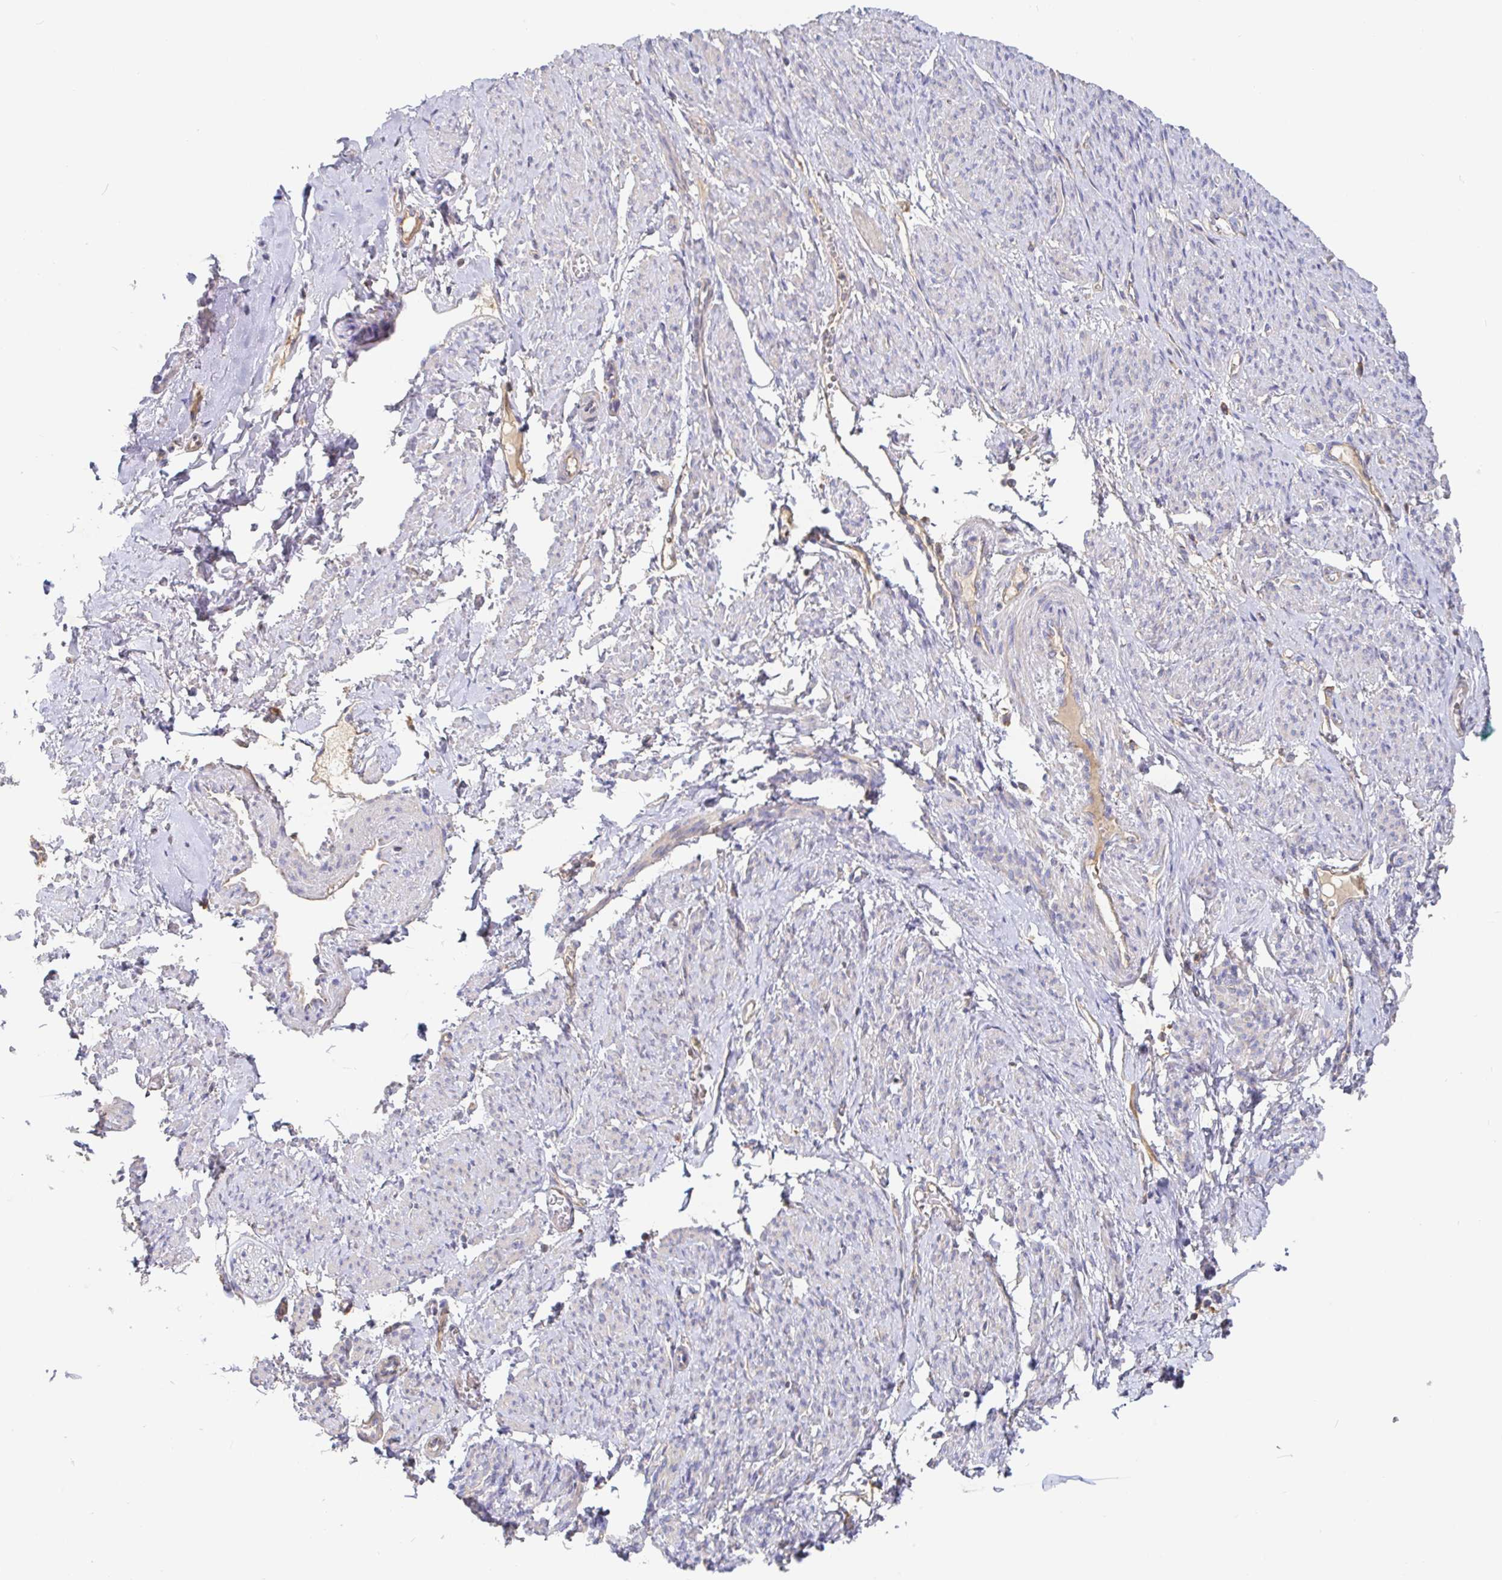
{"staining": {"intensity": "negative", "quantity": "none", "location": "none"}, "tissue": "smooth muscle", "cell_type": "Smooth muscle cells", "image_type": "normal", "snomed": [{"axis": "morphology", "description": "Normal tissue, NOS"}, {"axis": "topography", "description": "Smooth muscle"}], "caption": "This is a photomicrograph of IHC staining of unremarkable smooth muscle, which shows no expression in smooth muscle cells.", "gene": "IRAK2", "patient": {"sex": "female", "age": 65}}